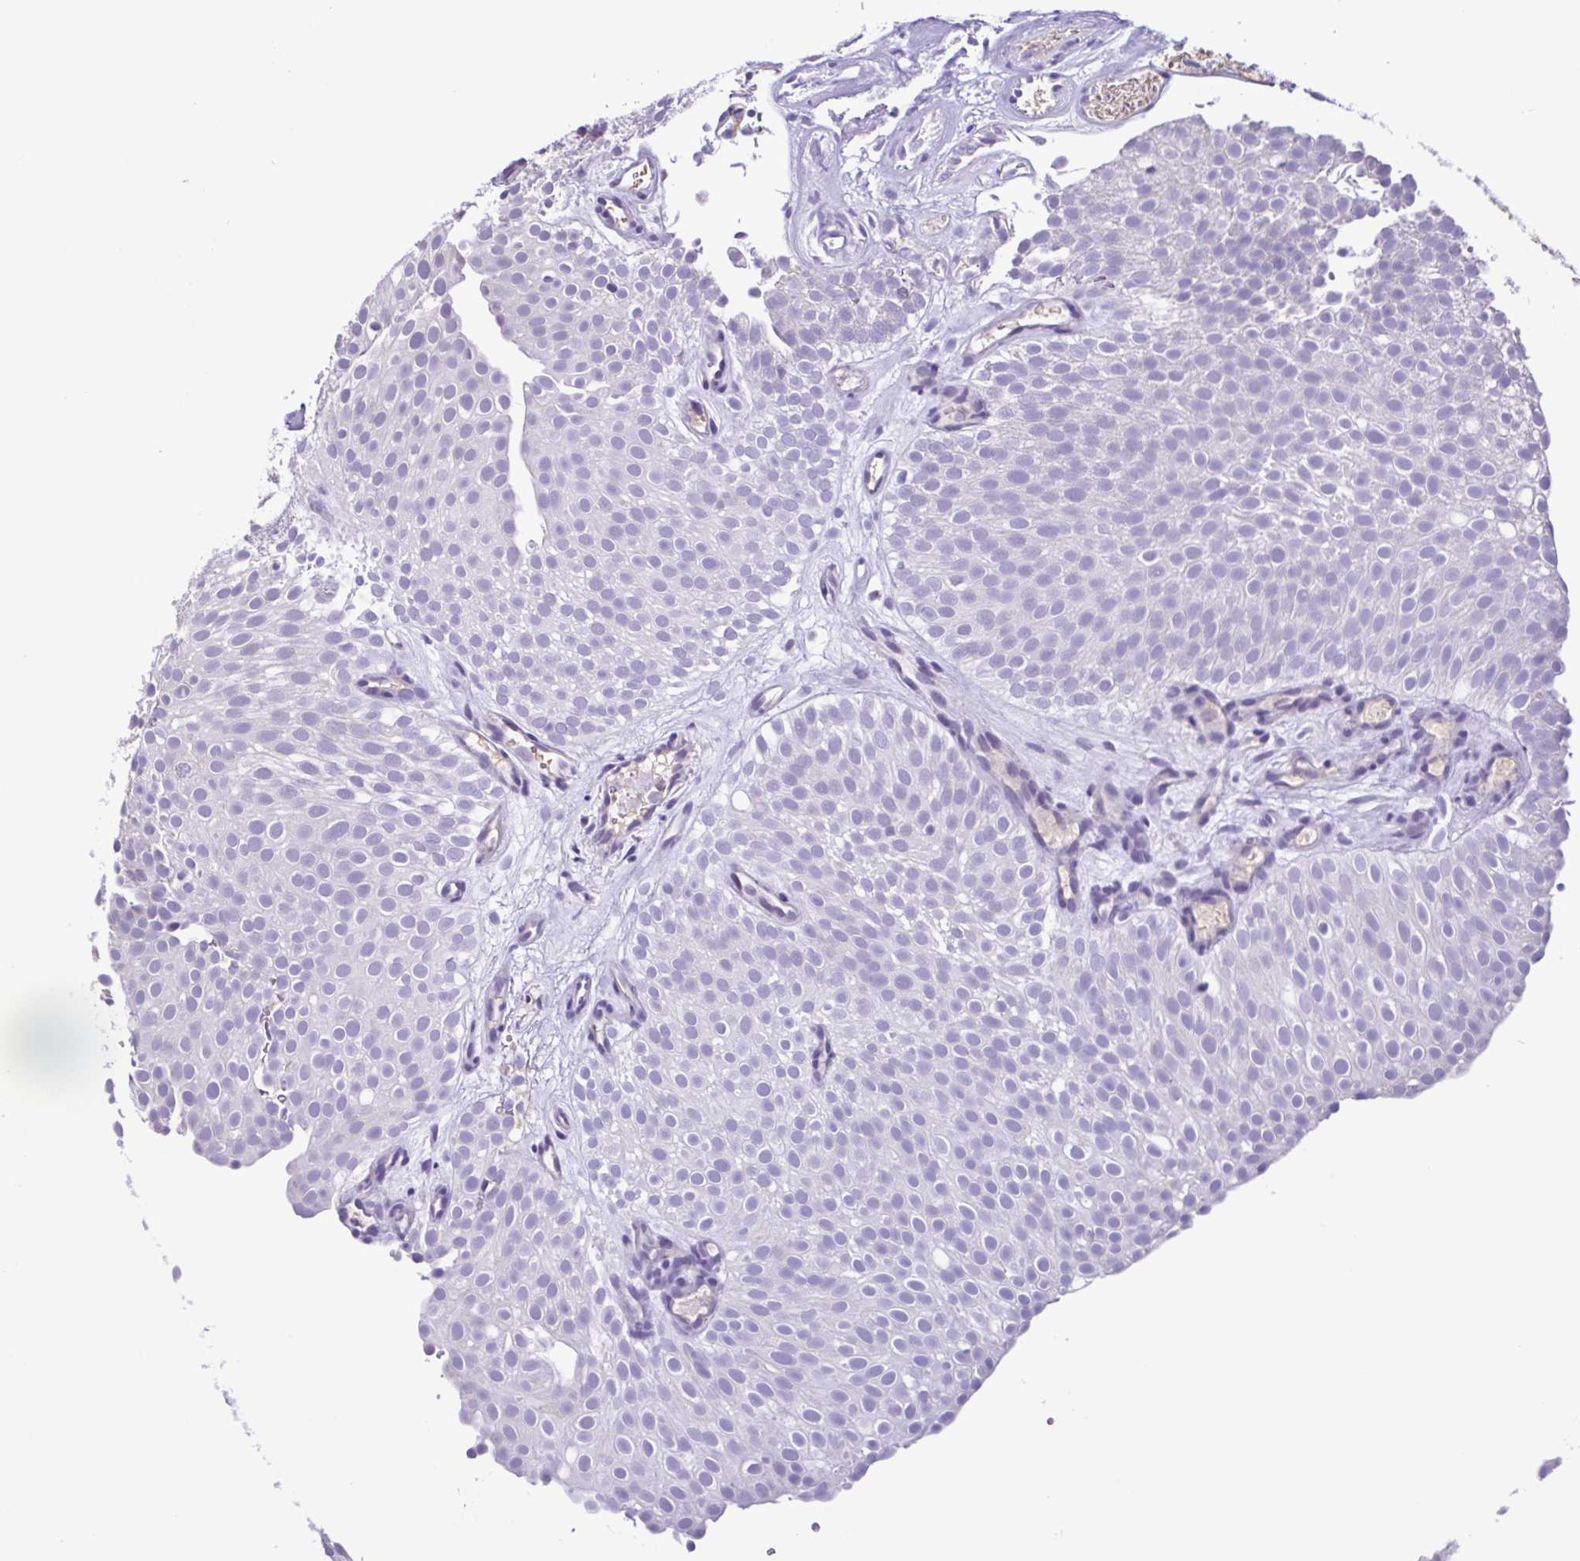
{"staining": {"intensity": "negative", "quantity": "none", "location": "none"}, "tissue": "urothelial cancer", "cell_type": "Tumor cells", "image_type": "cancer", "snomed": [{"axis": "morphology", "description": "Urothelial carcinoma, Low grade"}, {"axis": "topography", "description": "Urinary bladder"}], "caption": "Immunohistochemistry histopathology image of neoplastic tissue: low-grade urothelial carcinoma stained with DAB exhibits no significant protein expression in tumor cells. (Immunohistochemistry (ihc), brightfield microscopy, high magnification).", "gene": "CBY2", "patient": {"sex": "male", "age": 78}}